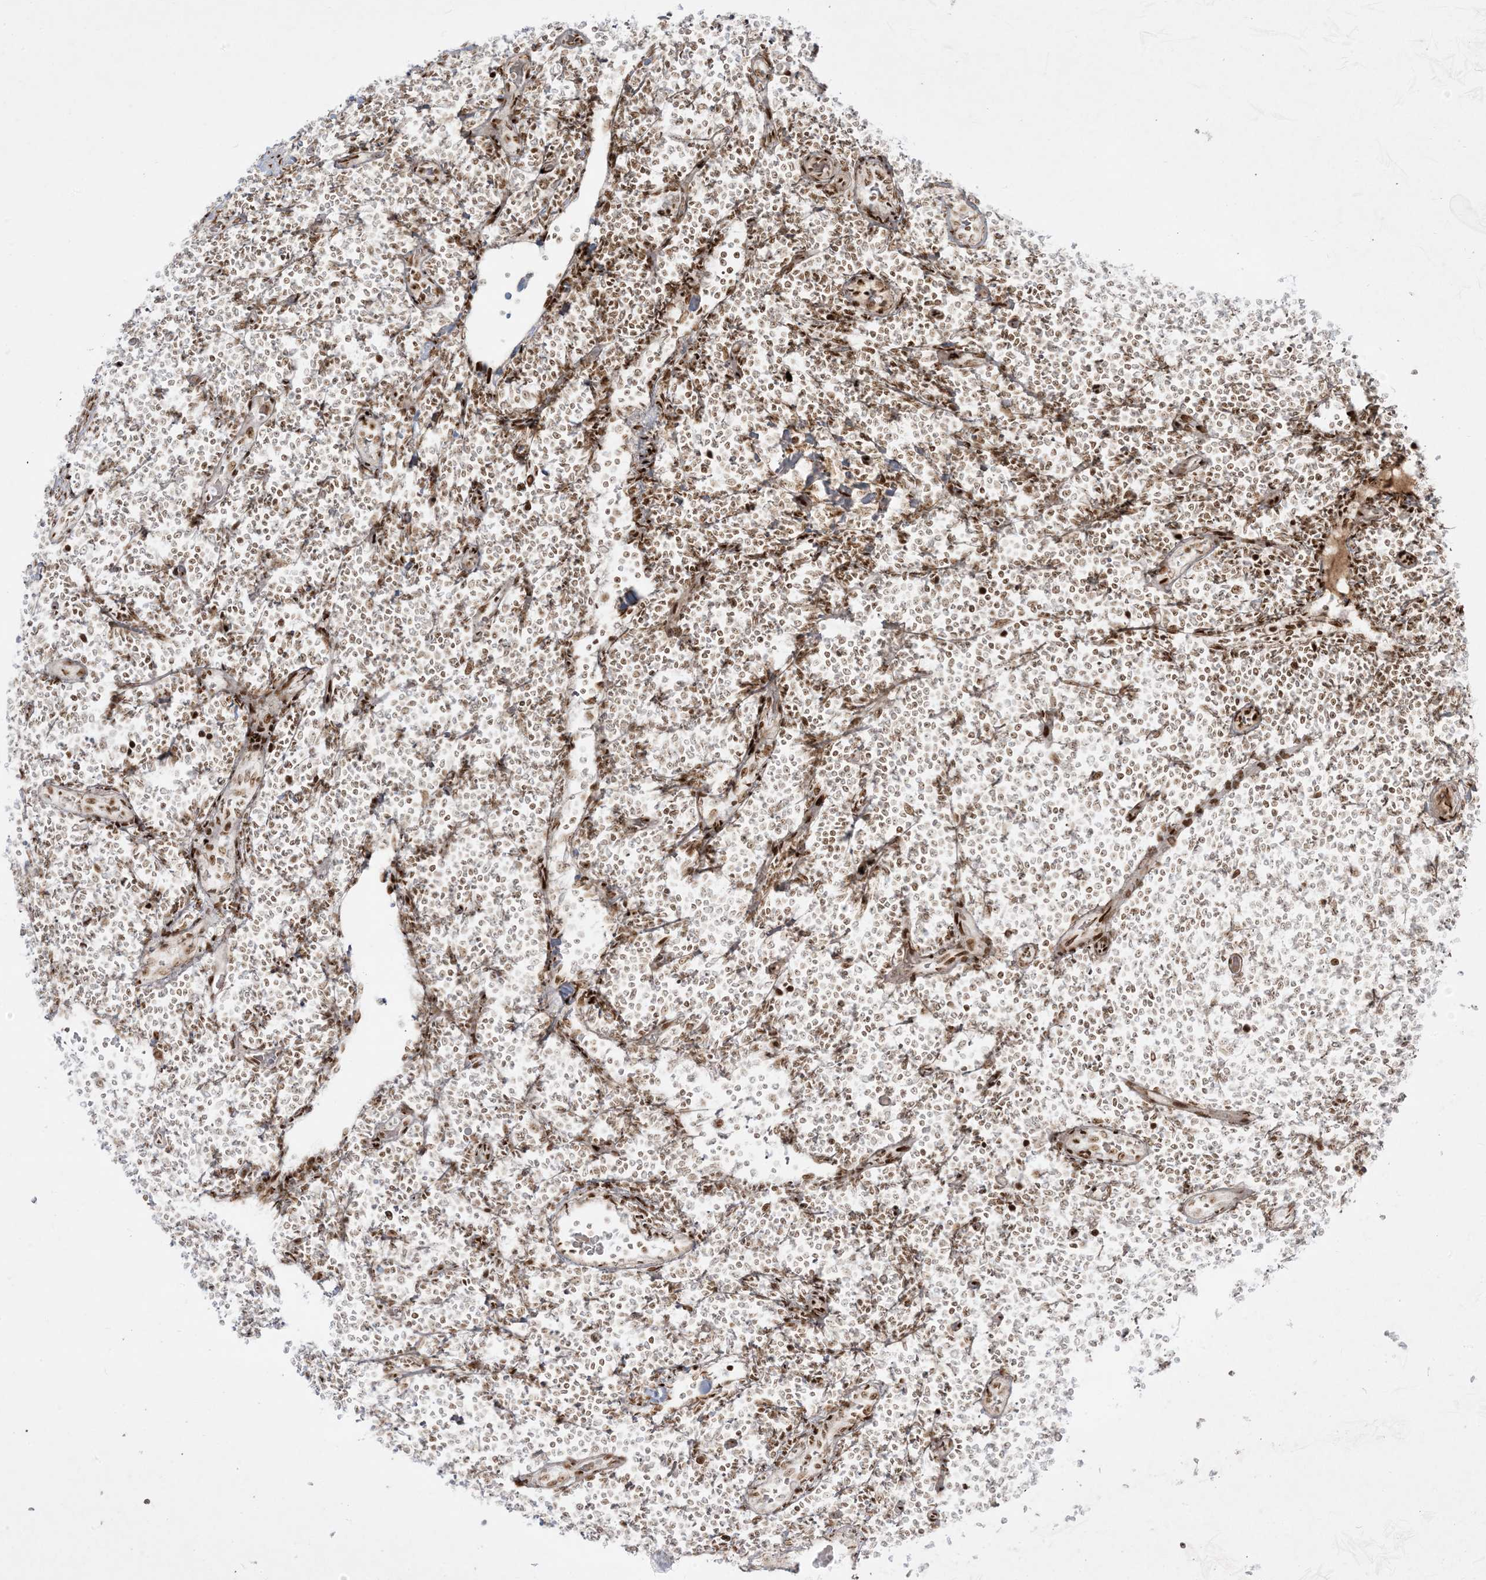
{"staining": {"intensity": "moderate", "quantity": "25%-75%", "location": "nuclear"}, "tissue": "lymphoma", "cell_type": "Tumor cells", "image_type": "cancer", "snomed": [{"axis": "morphology", "description": "Malignant lymphoma, non-Hodgkin's type, Low grade"}, {"axis": "topography", "description": "Lymph node"}], "caption": "A histopathology image showing moderate nuclear staining in about 25%-75% of tumor cells in lymphoma, as visualized by brown immunohistochemical staining.", "gene": "RBM10", "patient": {"sex": "male", "age": 66}}